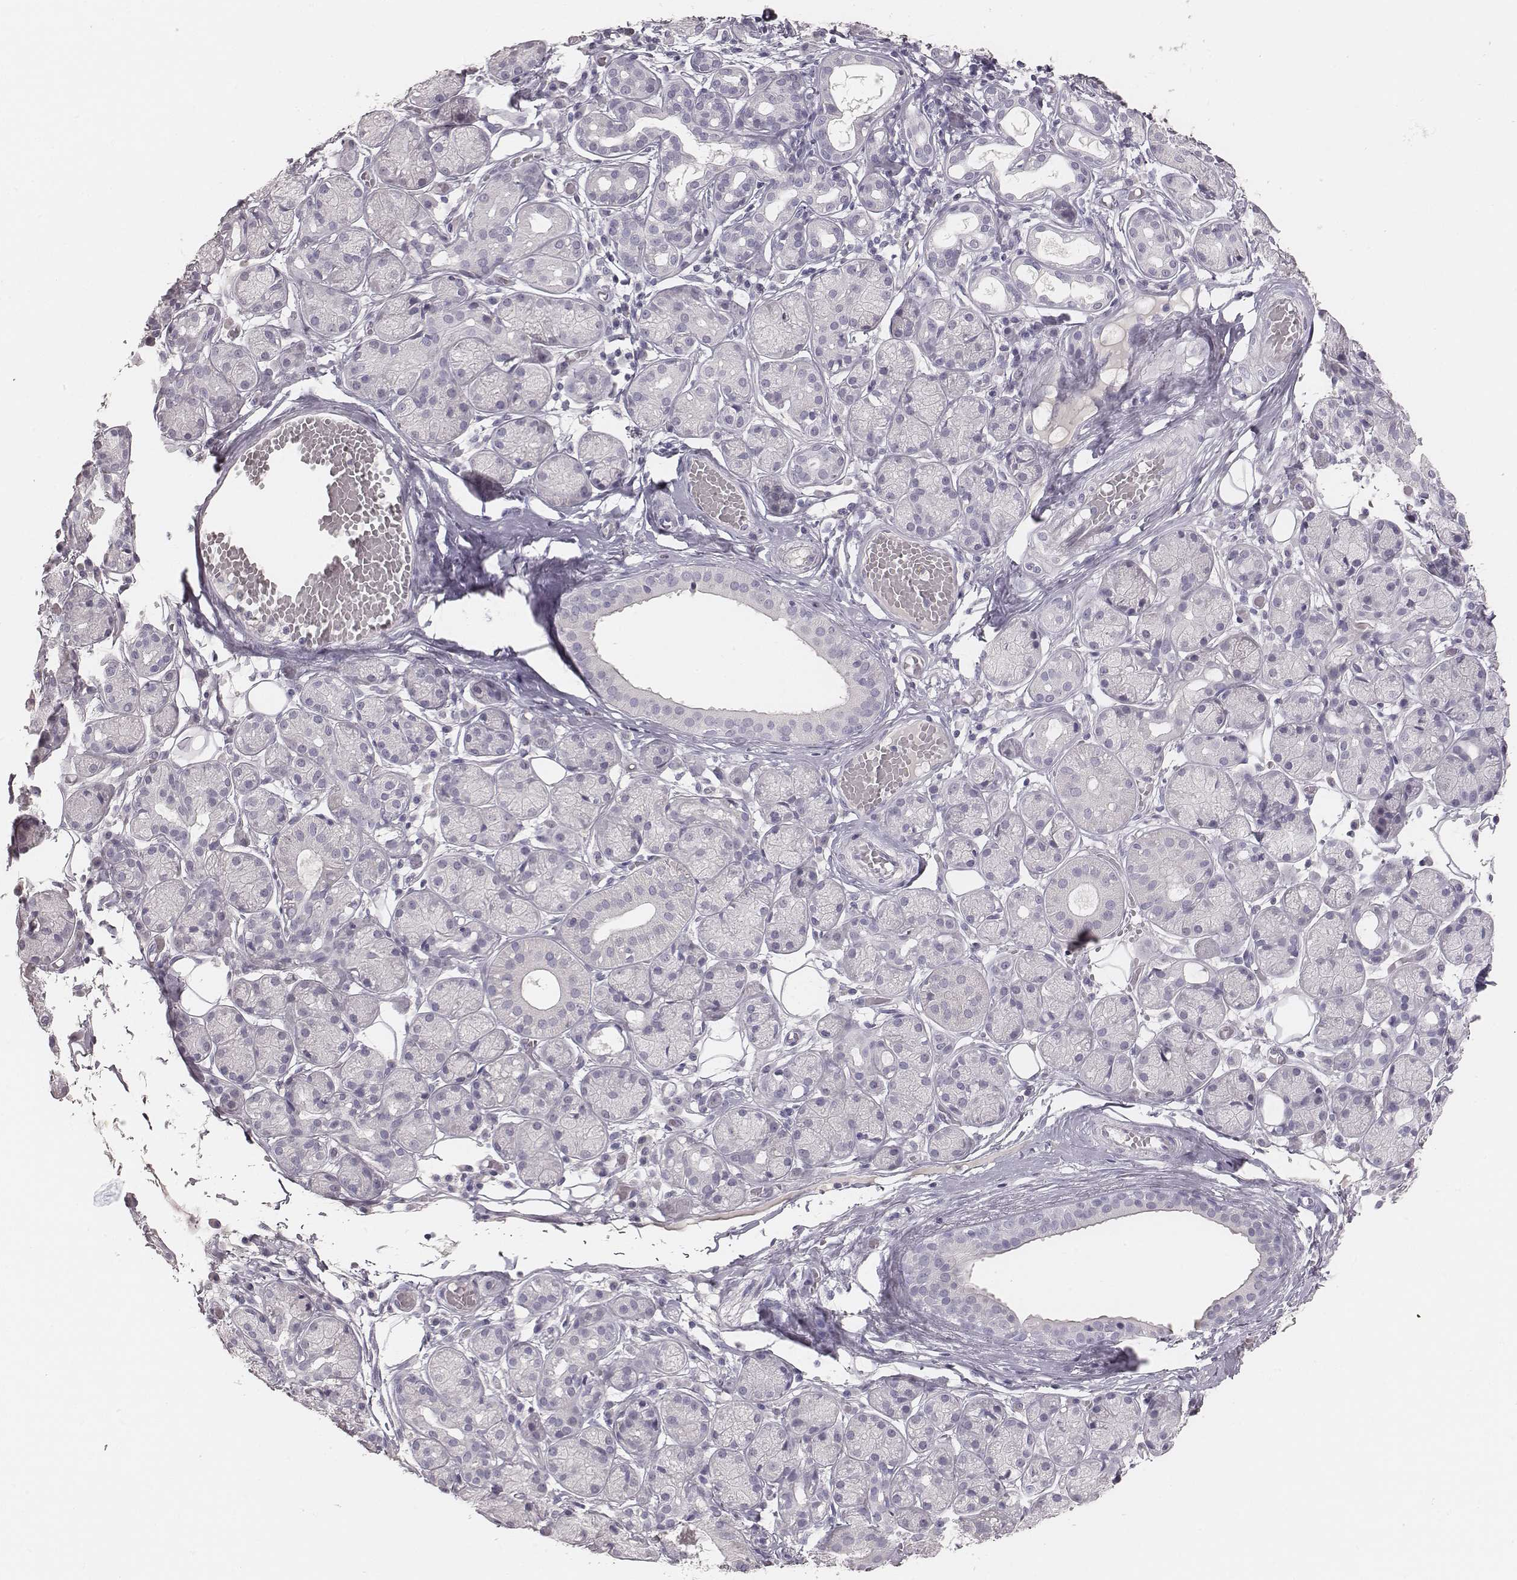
{"staining": {"intensity": "negative", "quantity": "none", "location": "none"}, "tissue": "salivary gland", "cell_type": "Glandular cells", "image_type": "normal", "snomed": [{"axis": "morphology", "description": "Normal tissue, NOS"}, {"axis": "topography", "description": "Salivary gland"}, {"axis": "topography", "description": "Peripheral nerve tissue"}], "caption": "Glandular cells are negative for brown protein staining in unremarkable salivary gland. (DAB immunohistochemistry, high magnification).", "gene": "MYH6", "patient": {"sex": "male", "age": 71}}